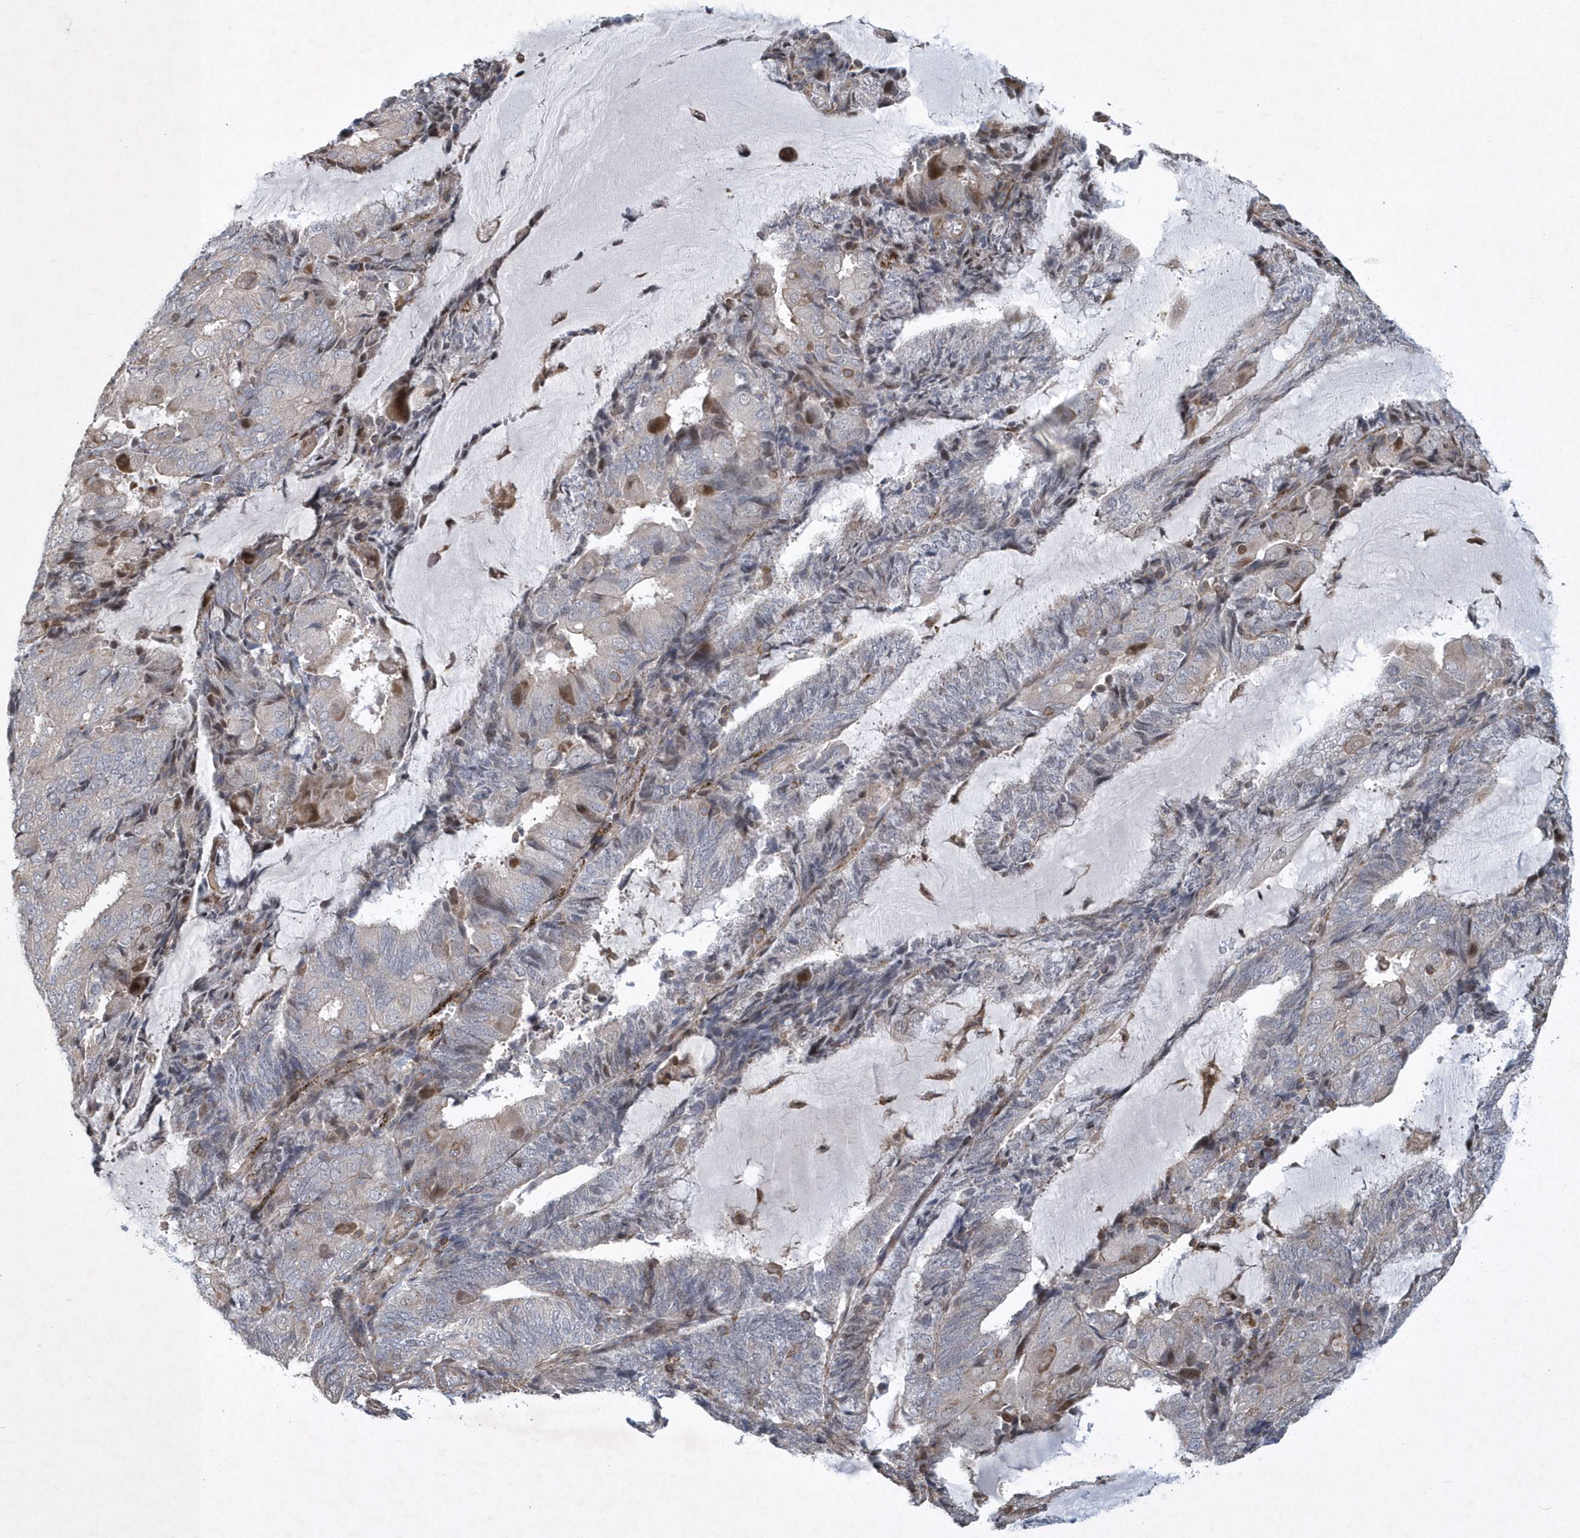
{"staining": {"intensity": "negative", "quantity": "none", "location": "none"}, "tissue": "endometrial cancer", "cell_type": "Tumor cells", "image_type": "cancer", "snomed": [{"axis": "morphology", "description": "Adenocarcinoma, NOS"}, {"axis": "topography", "description": "Endometrium"}], "caption": "IHC of endometrial adenocarcinoma shows no staining in tumor cells. Nuclei are stained in blue.", "gene": "N4BP2", "patient": {"sex": "female", "age": 81}}